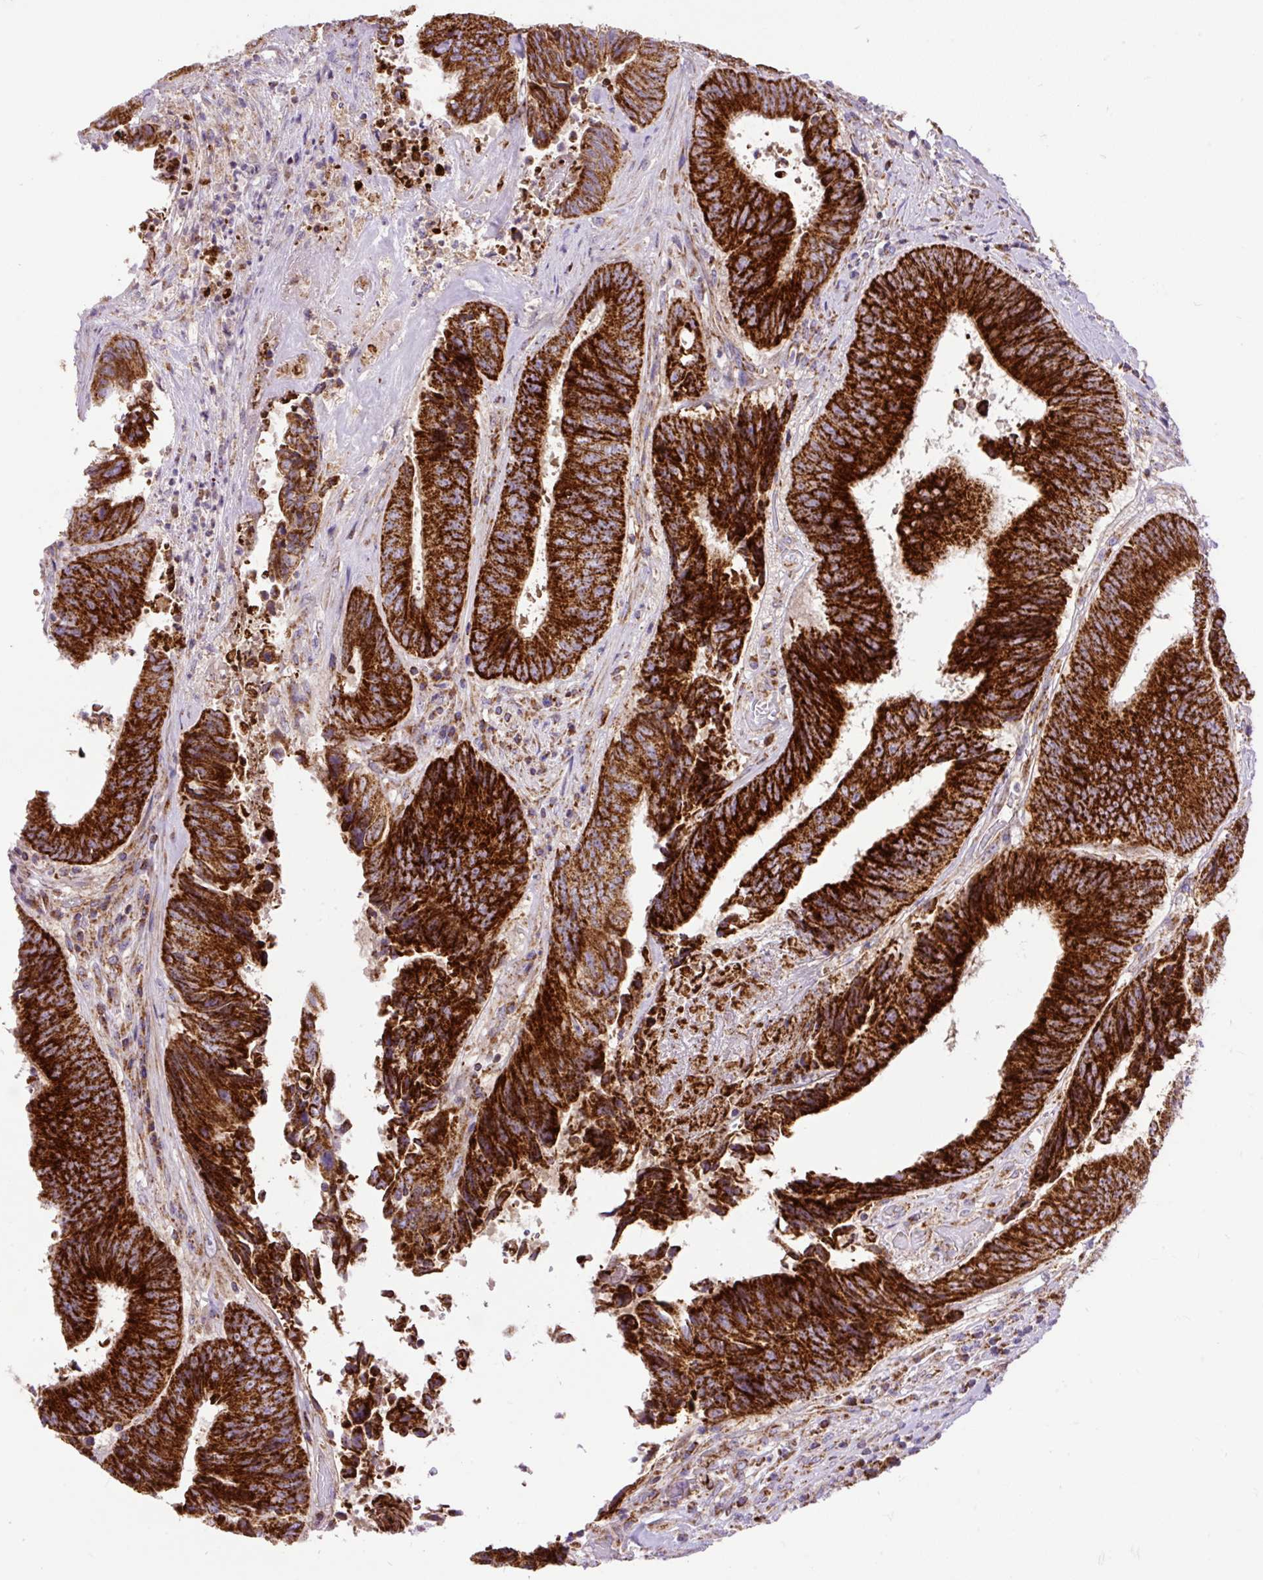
{"staining": {"intensity": "strong", "quantity": ">75%", "location": "cytoplasmic/membranous"}, "tissue": "colorectal cancer", "cell_type": "Tumor cells", "image_type": "cancer", "snomed": [{"axis": "morphology", "description": "Adenocarcinoma, NOS"}, {"axis": "topography", "description": "Rectum"}], "caption": "This is a micrograph of immunohistochemistry (IHC) staining of colorectal adenocarcinoma, which shows strong staining in the cytoplasmic/membranous of tumor cells.", "gene": "TOMM40", "patient": {"sex": "male", "age": 72}}